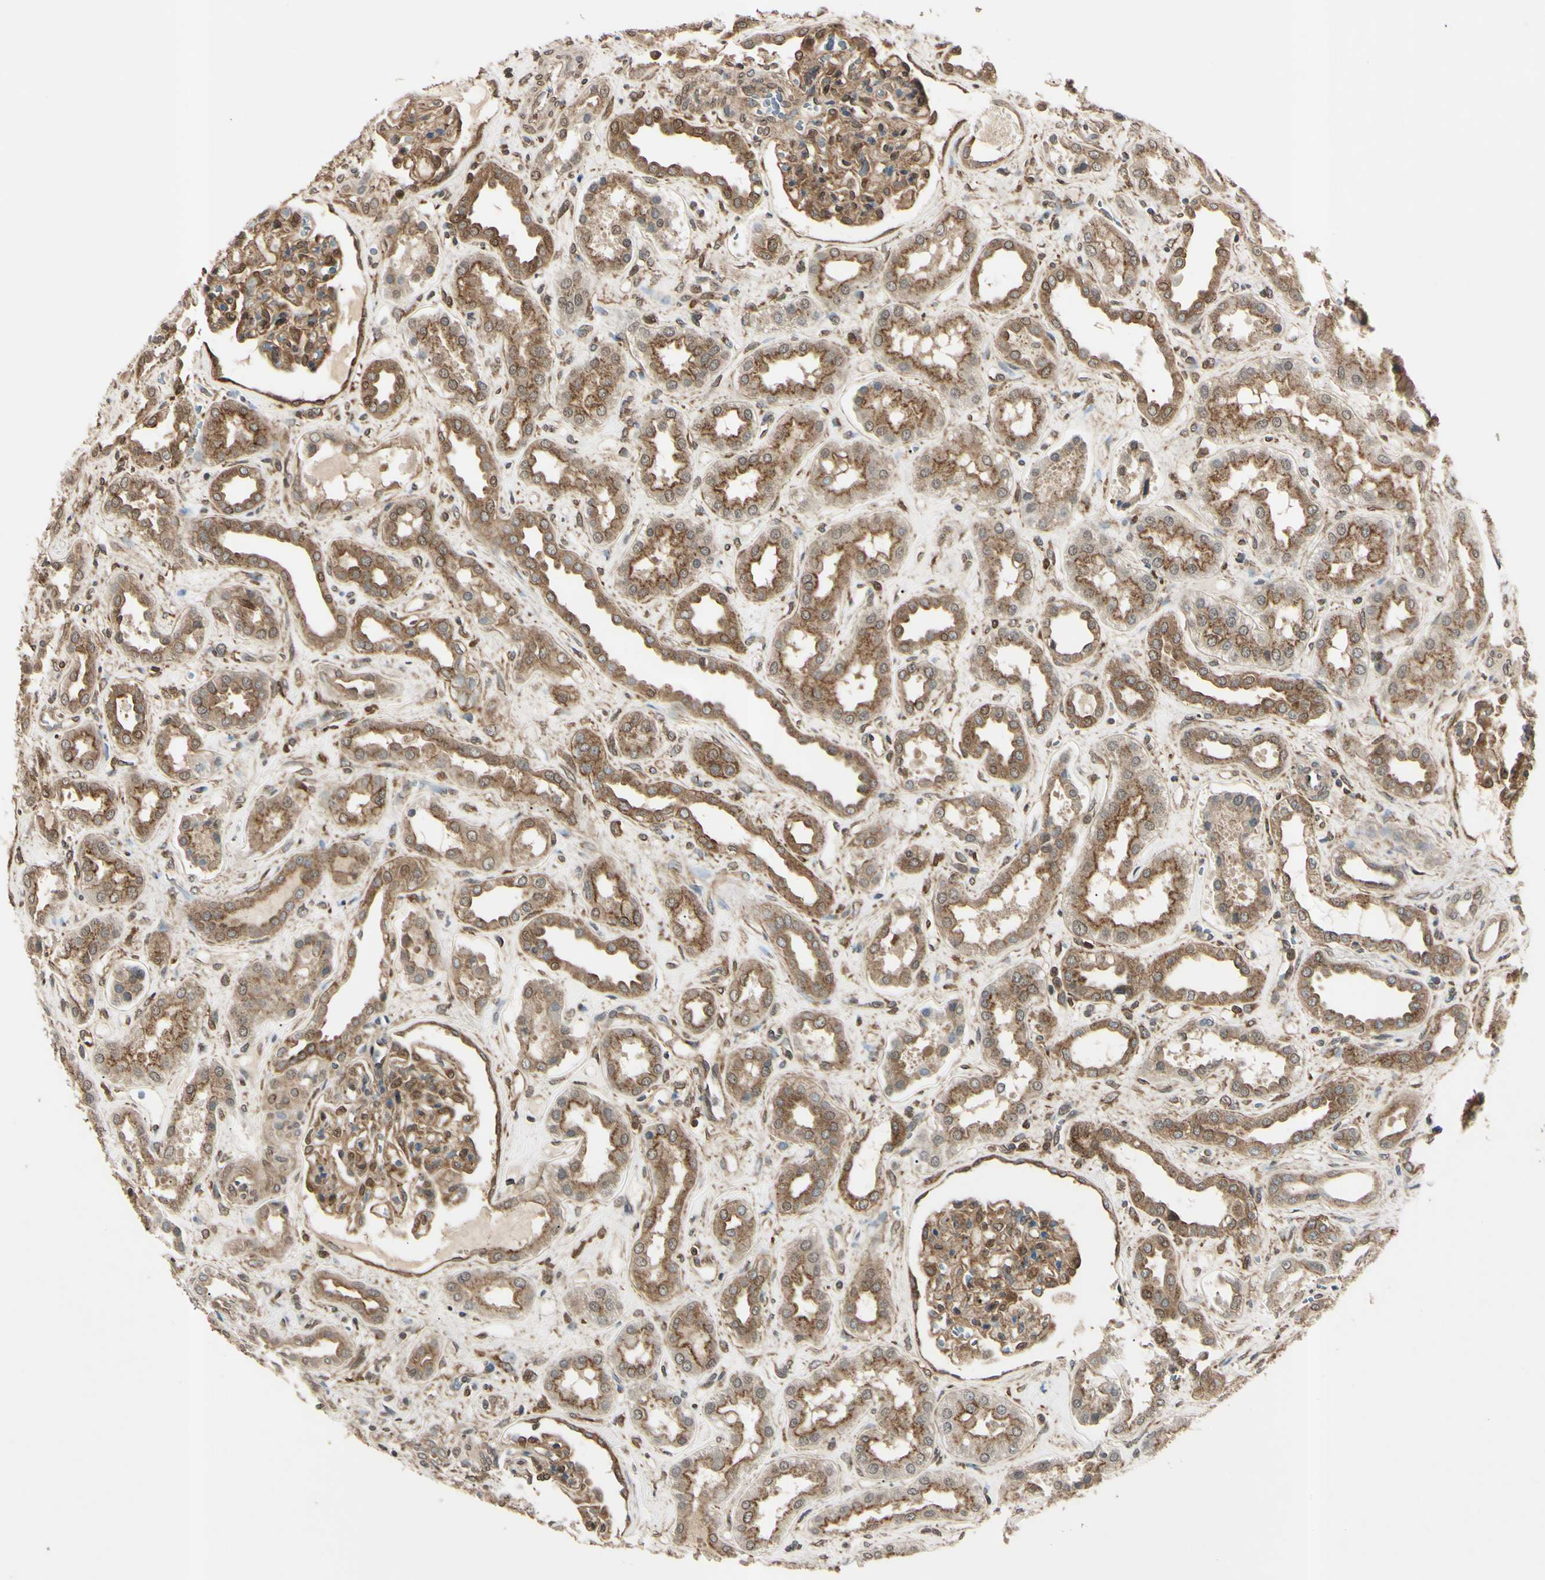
{"staining": {"intensity": "moderate", "quantity": "25%-75%", "location": "cytoplasmic/membranous"}, "tissue": "kidney", "cell_type": "Cells in glomeruli", "image_type": "normal", "snomed": [{"axis": "morphology", "description": "Normal tissue, NOS"}, {"axis": "topography", "description": "Kidney"}], "caption": "The photomicrograph displays immunohistochemical staining of unremarkable kidney. There is moderate cytoplasmic/membranous expression is seen in about 25%-75% of cells in glomeruli.", "gene": "EPN1", "patient": {"sex": "male", "age": 59}}